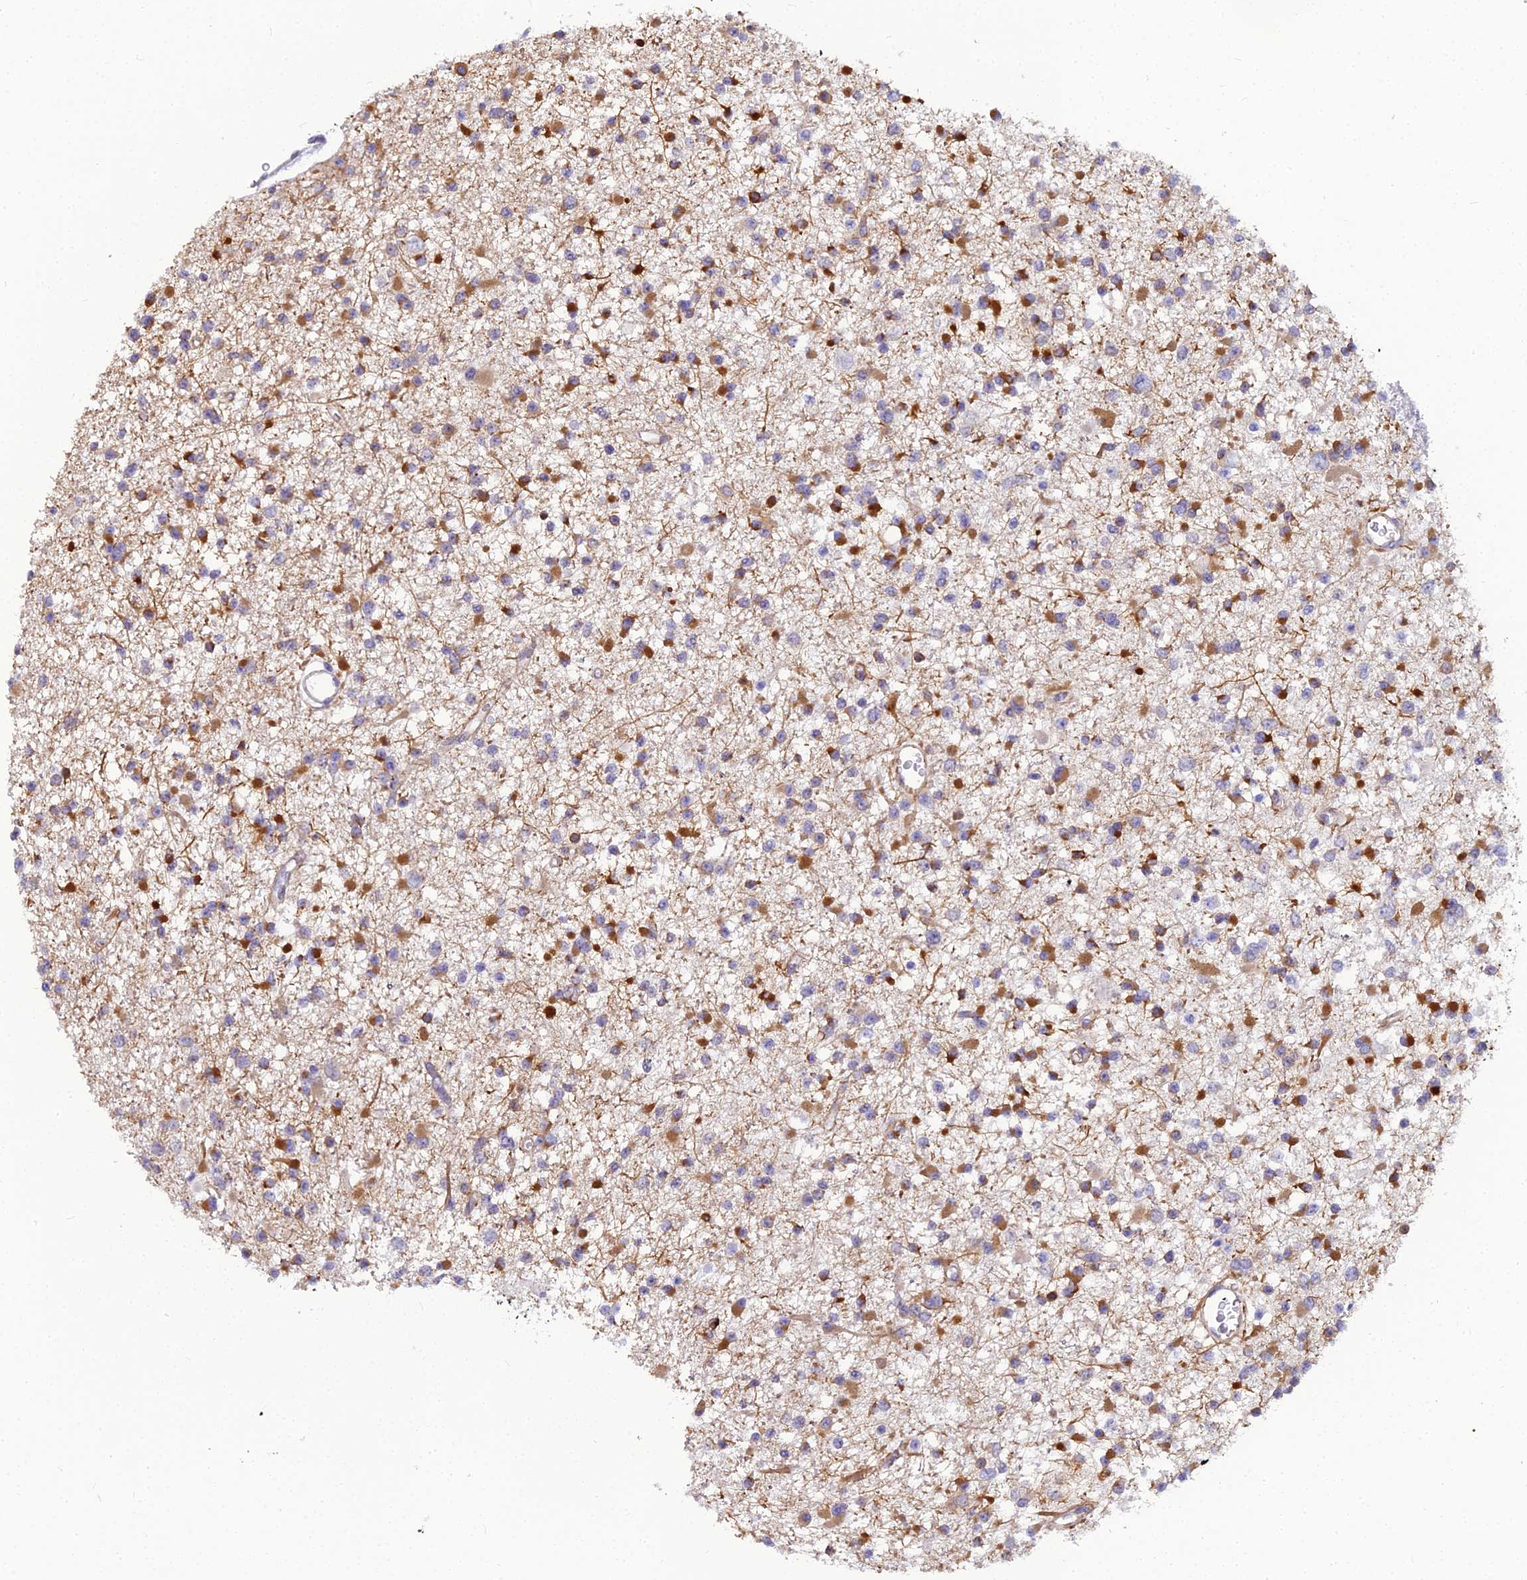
{"staining": {"intensity": "moderate", "quantity": ">75%", "location": "cytoplasmic/membranous"}, "tissue": "glioma", "cell_type": "Tumor cells", "image_type": "cancer", "snomed": [{"axis": "morphology", "description": "Glioma, malignant, Low grade"}, {"axis": "topography", "description": "Brain"}], "caption": "This micrograph reveals immunohistochemistry staining of human glioma, with medium moderate cytoplasmic/membranous expression in approximately >75% of tumor cells.", "gene": "RGL3", "patient": {"sex": "female", "age": 22}}